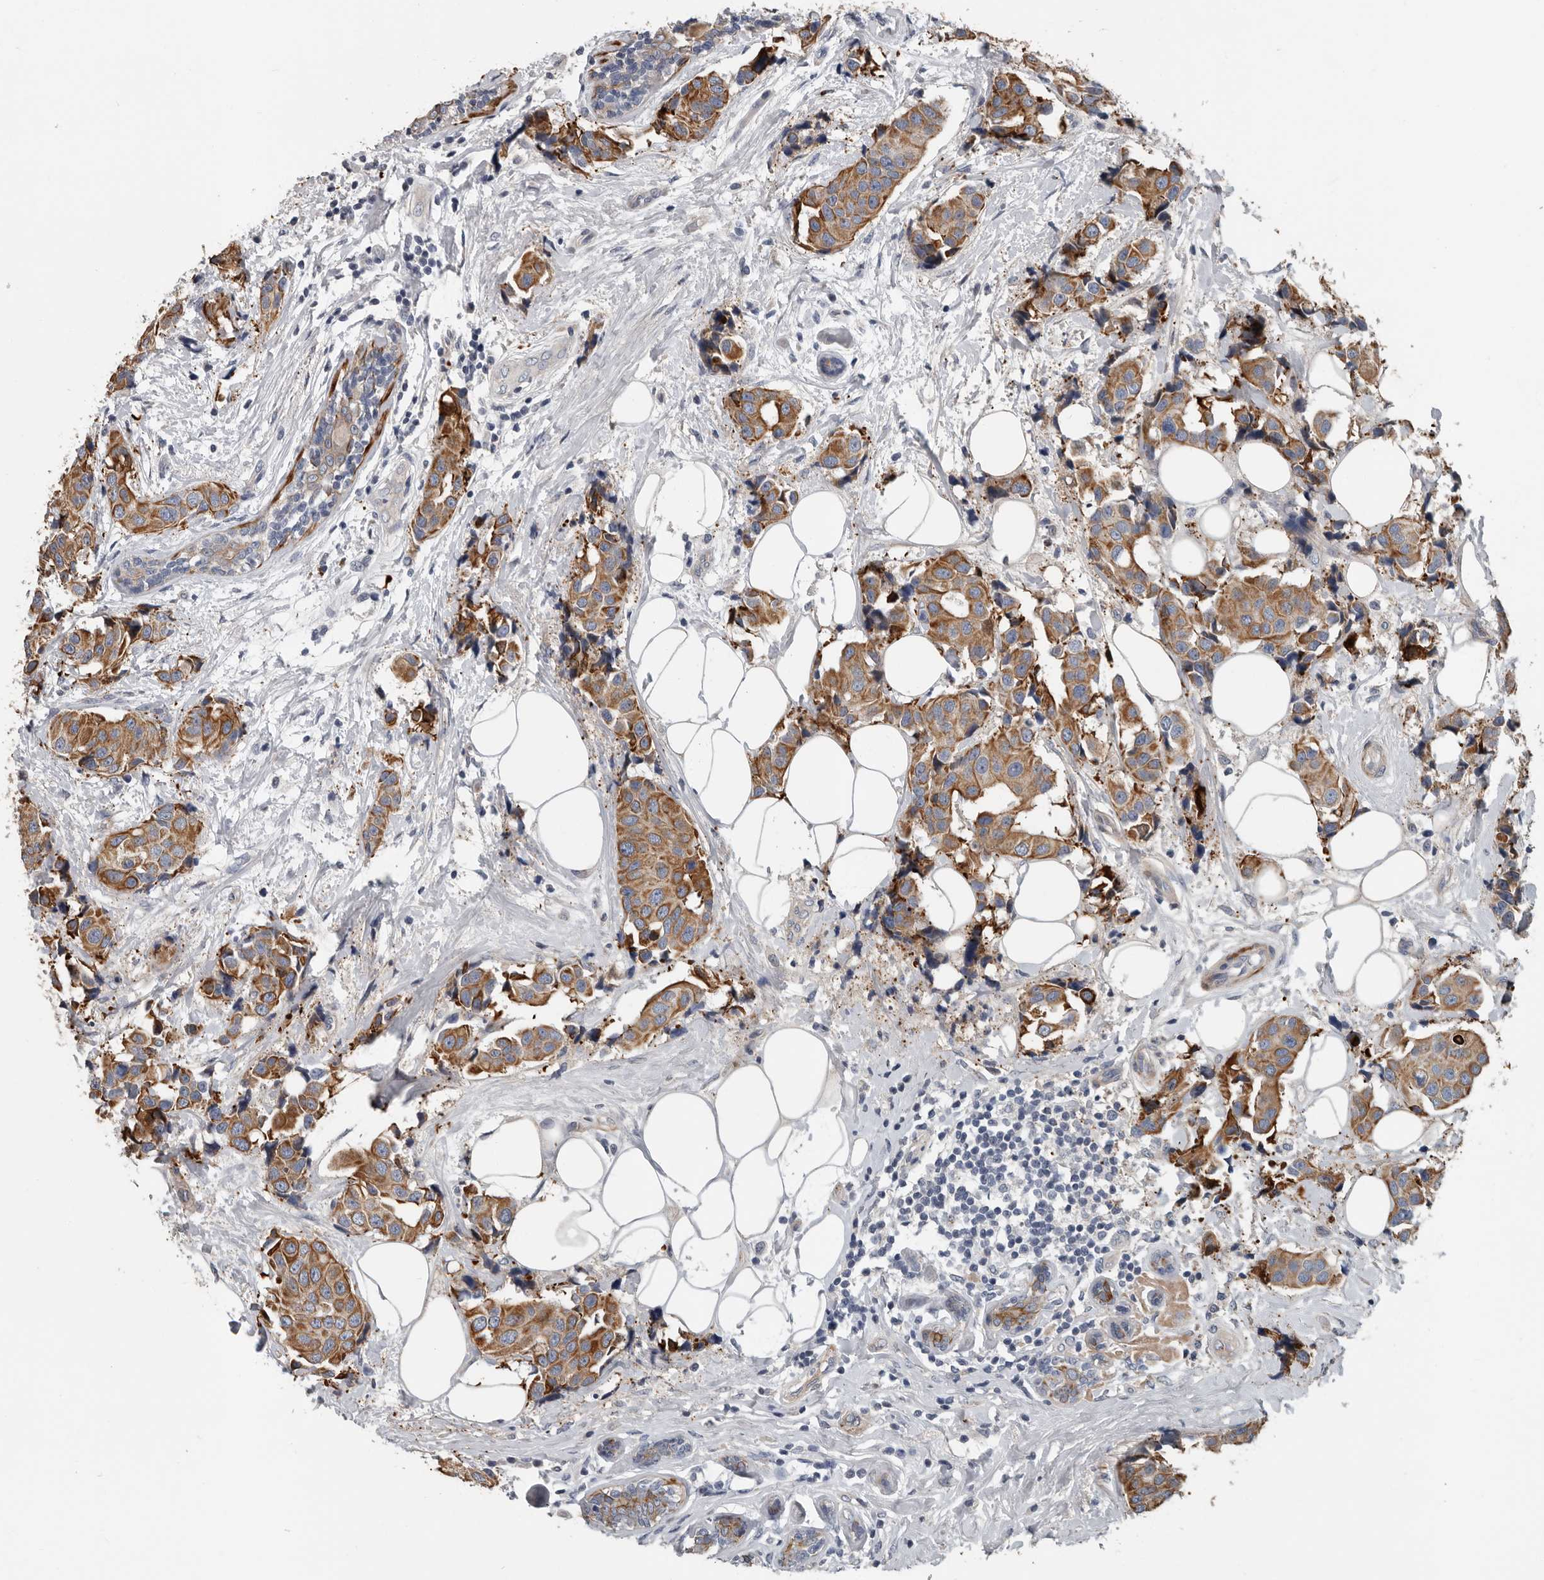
{"staining": {"intensity": "moderate", "quantity": ">75%", "location": "cytoplasmic/membranous"}, "tissue": "breast cancer", "cell_type": "Tumor cells", "image_type": "cancer", "snomed": [{"axis": "morphology", "description": "Normal tissue, NOS"}, {"axis": "morphology", "description": "Duct carcinoma"}, {"axis": "topography", "description": "Breast"}], "caption": "There is medium levels of moderate cytoplasmic/membranous staining in tumor cells of intraductal carcinoma (breast), as demonstrated by immunohistochemical staining (brown color).", "gene": "DPY19L4", "patient": {"sex": "female", "age": 39}}